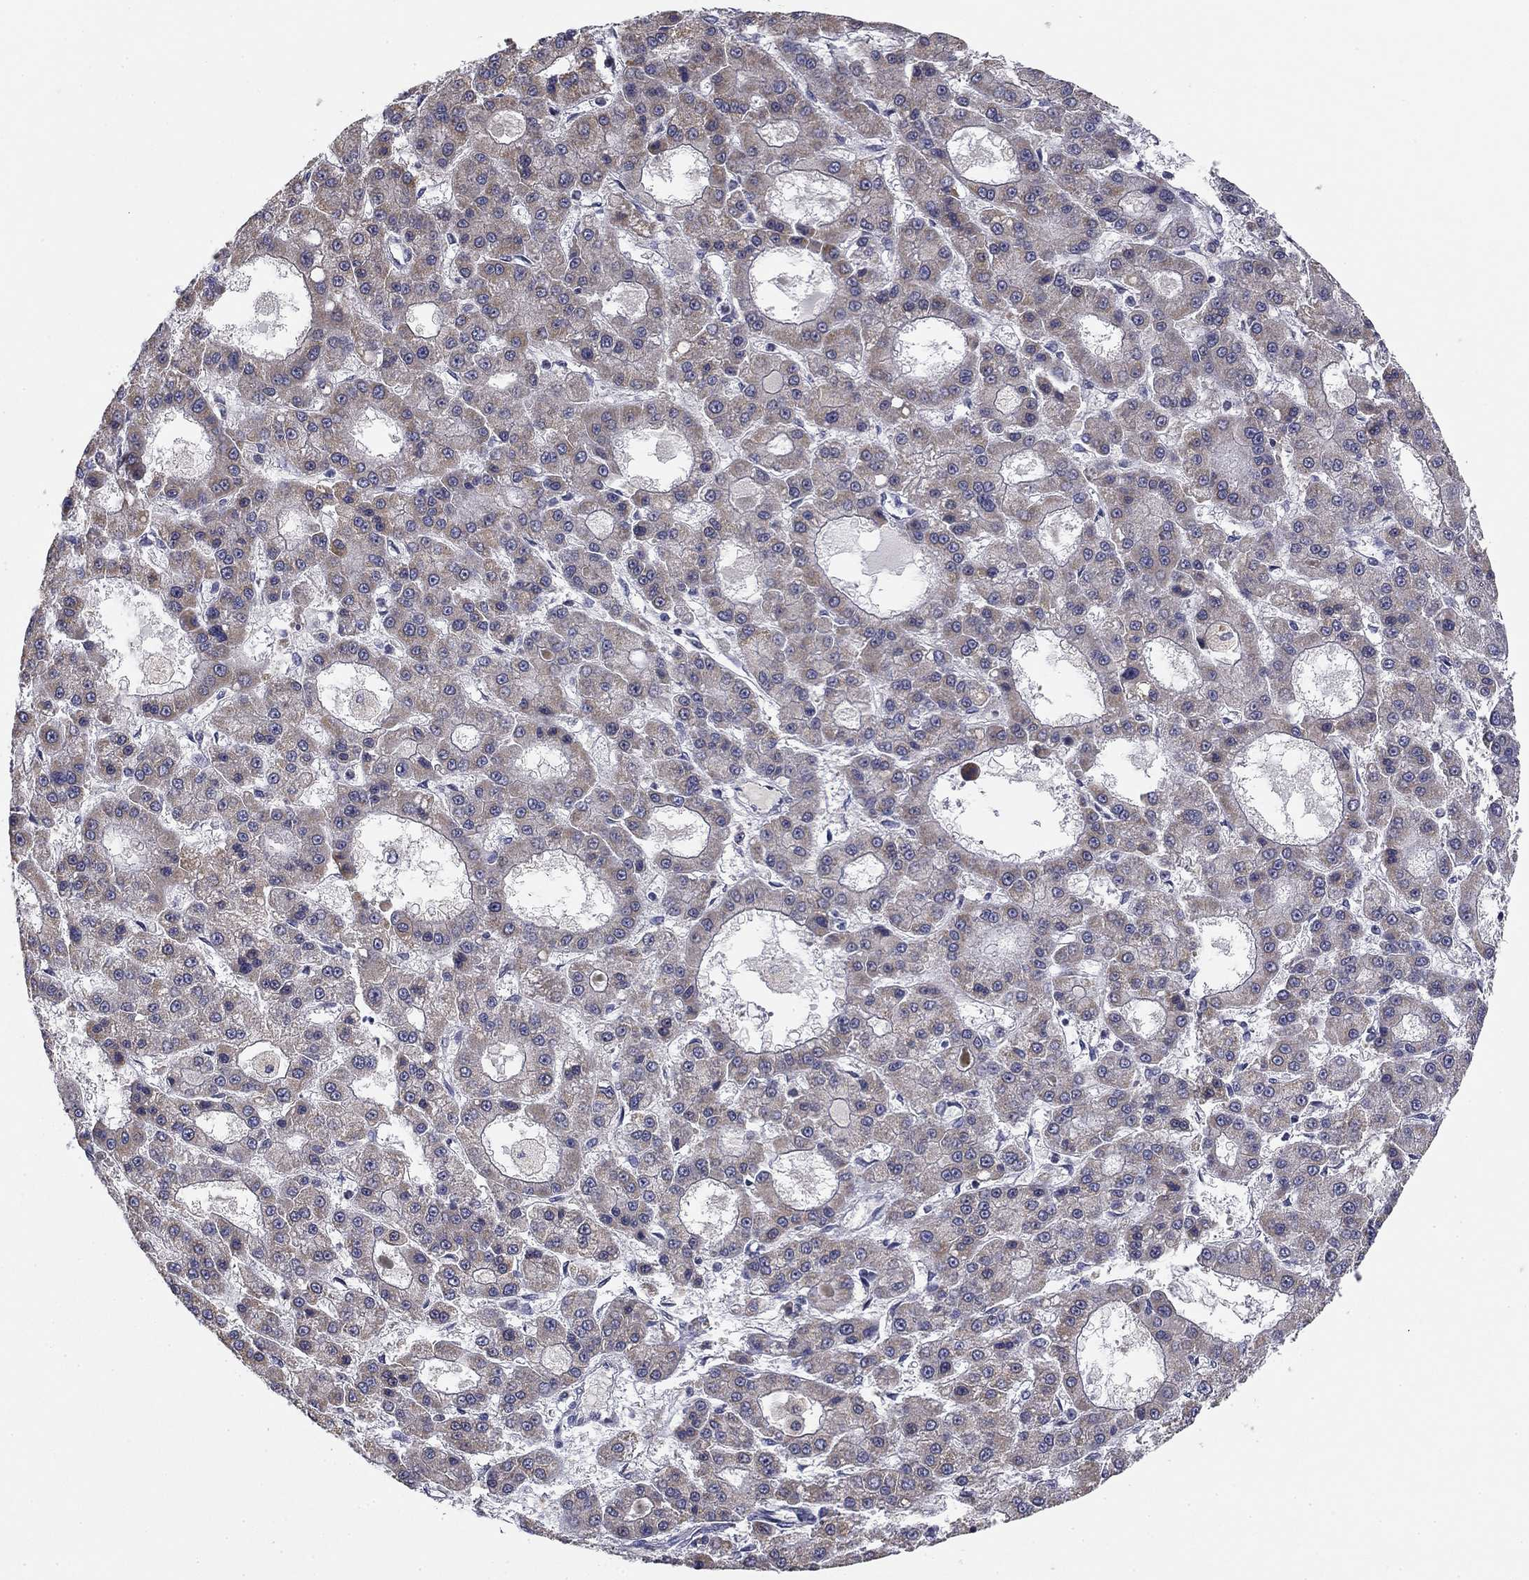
{"staining": {"intensity": "weak", "quantity": "<25%", "location": "cytoplasmic/membranous"}, "tissue": "liver cancer", "cell_type": "Tumor cells", "image_type": "cancer", "snomed": [{"axis": "morphology", "description": "Carcinoma, Hepatocellular, NOS"}, {"axis": "topography", "description": "Liver"}], "caption": "IHC micrograph of hepatocellular carcinoma (liver) stained for a protein (brown), which demonstrates no expression in tumor cells.", "gene": "SLC2A9", "patient": {"sex": "male", "age": 70}}